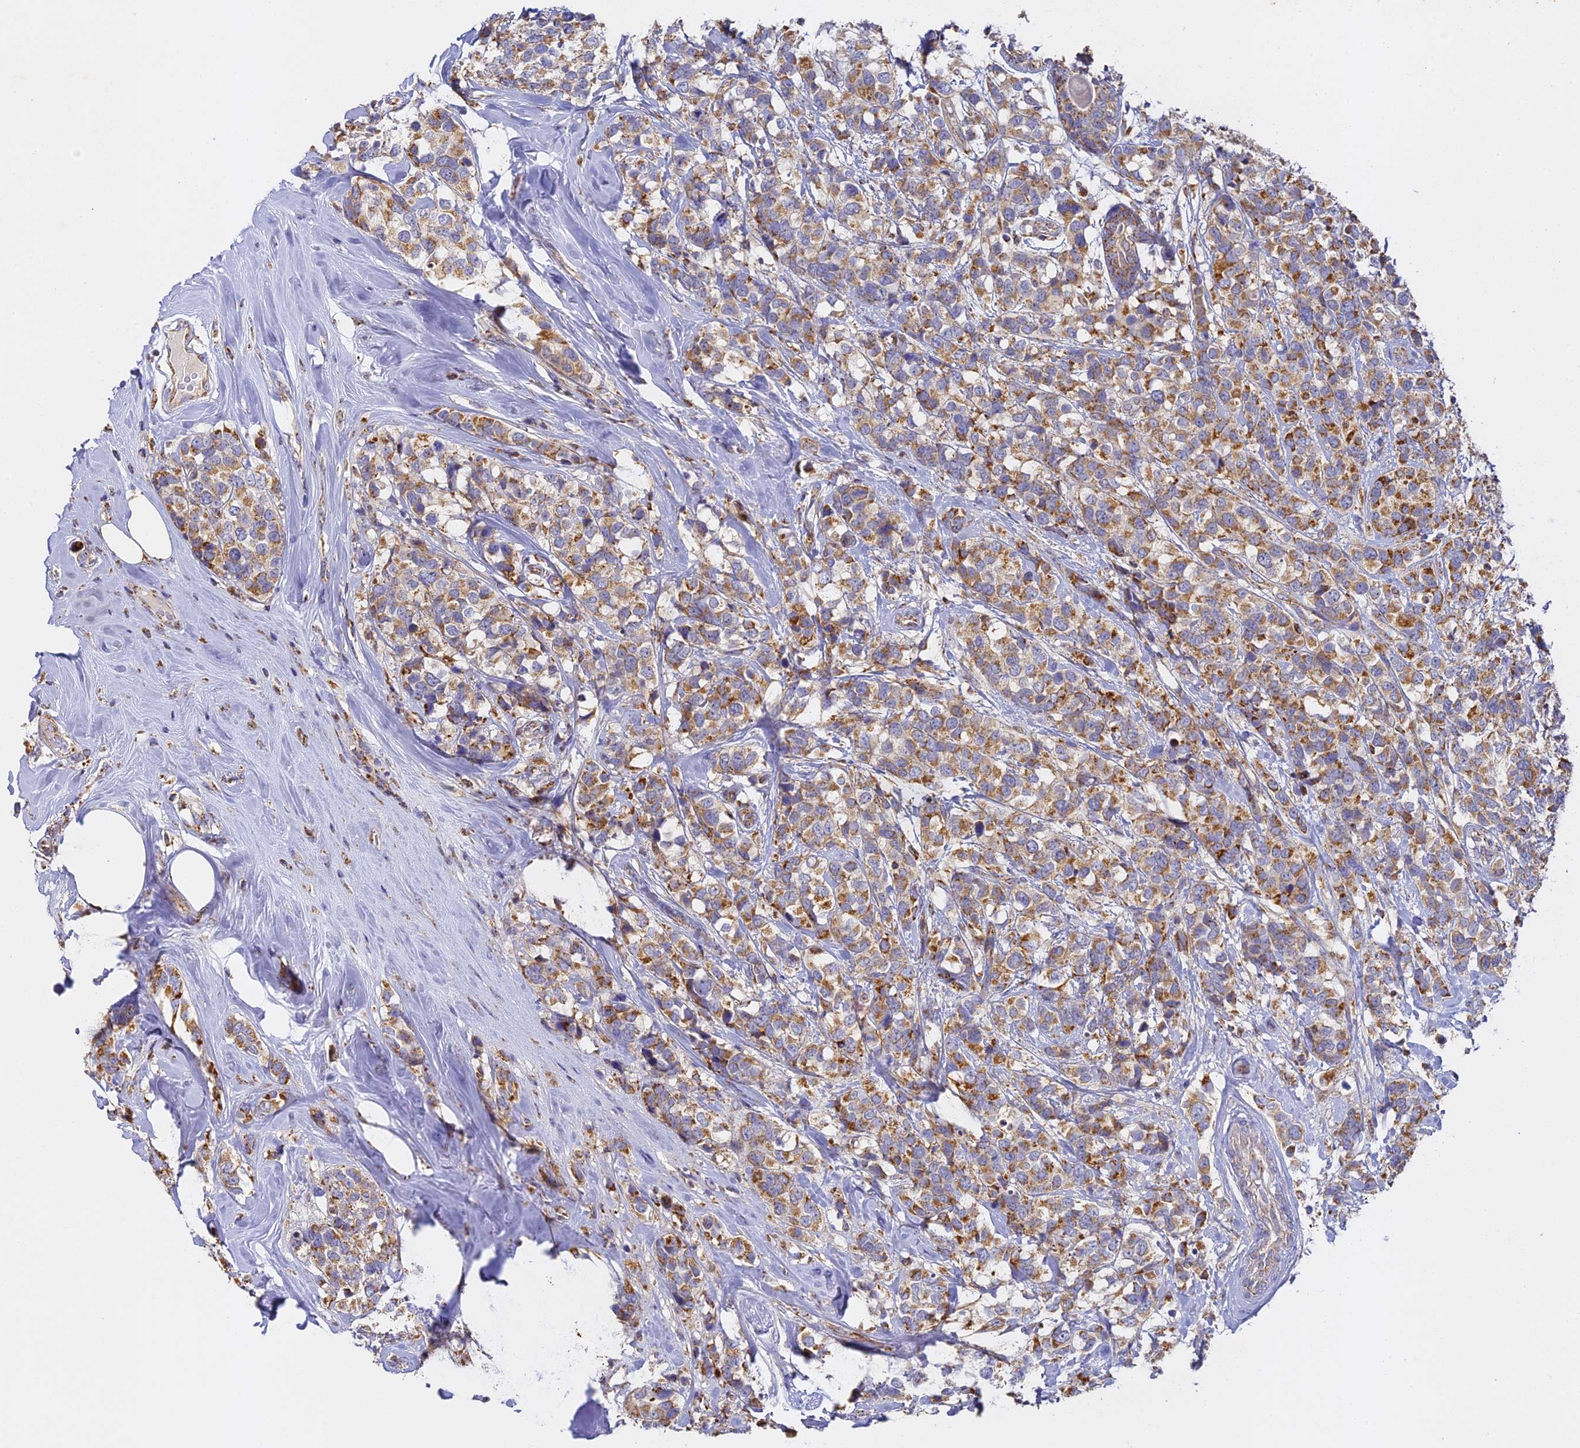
{"staining": {"intensity": "moderate", "quantity": ">75%", "location": "cytoplasmic/membranous"}, "tissue": "breast cancer", "cell_type": "Tumor cells", "image_type": "cancer", "snomed": [{"axis": "morphology", "description": "Lobular carcinoma"}, {"axis": "topography", "description": "Breast"}], "caption": "Tumor cells show moderate cytoplasmic/membranous positivity in about >75% of cells in breast cancer.", "gene": "DONSON", "patient": {"sex": "female", "age": 59}}